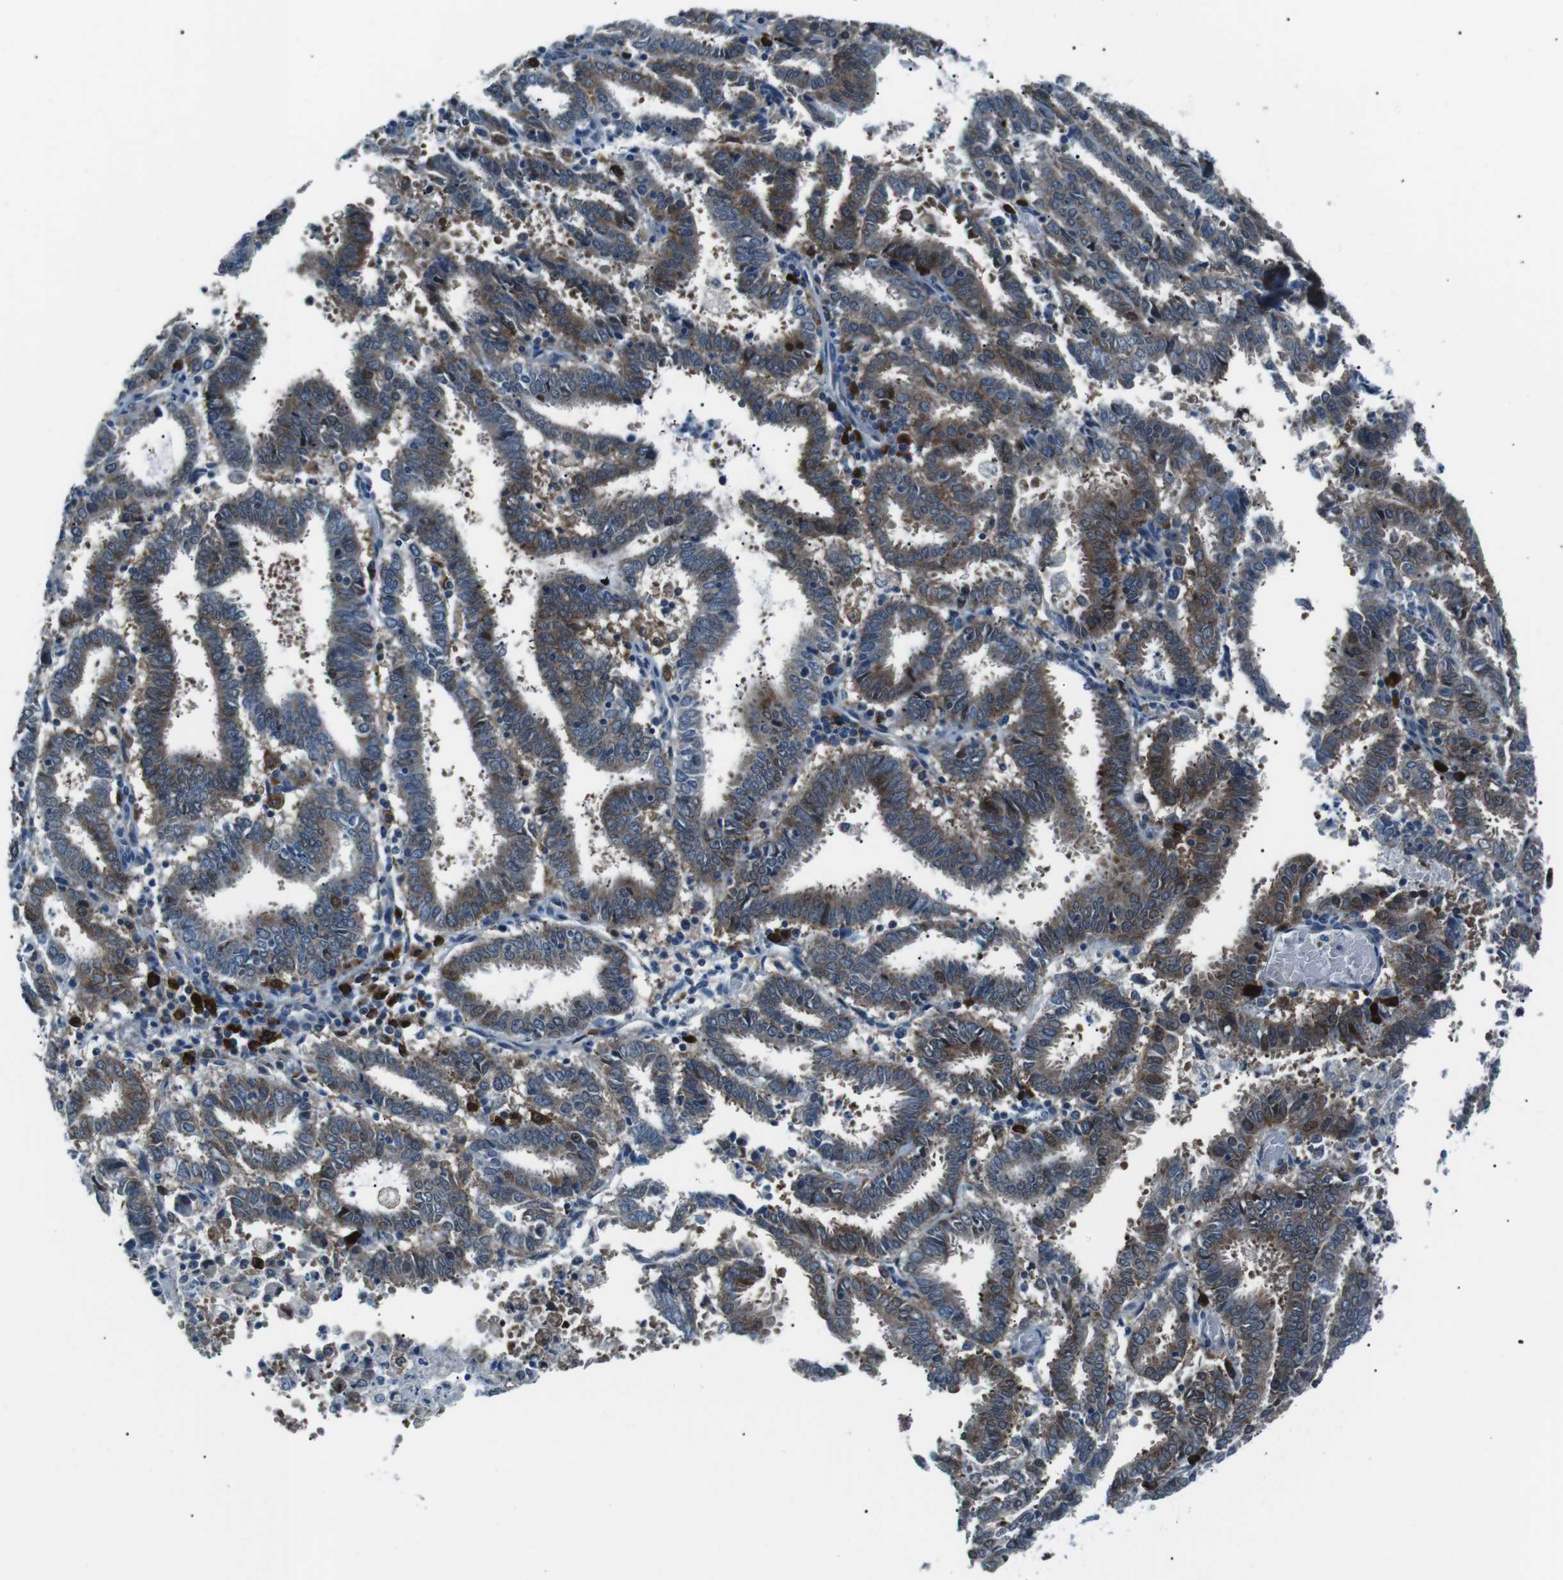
{"staining": {"intensity": "moderate", "quantity": "25%-75%", "location": "cytoplasmic/membranous"}, "tissue": "endometrial cancer", "cell_type": "Tumor cells", "image_type": "cancer", "snomed": [{"axis": "morphology", "description": "Adenocarcinoma, NOS"}, {"axis": "topography", "description": "Uterus"}], "caption": "Endometrial cancer (adenocarcinoma) stained with DAB (3,3'-diaminobenzidine) immunohistochemistry demonstrates medium levels of moderate cytoplasmic/membranous staining in about 25%-75% of tumor cells.", "gene": "BLNK", "patient": {"sex": "female", "age": 83}}